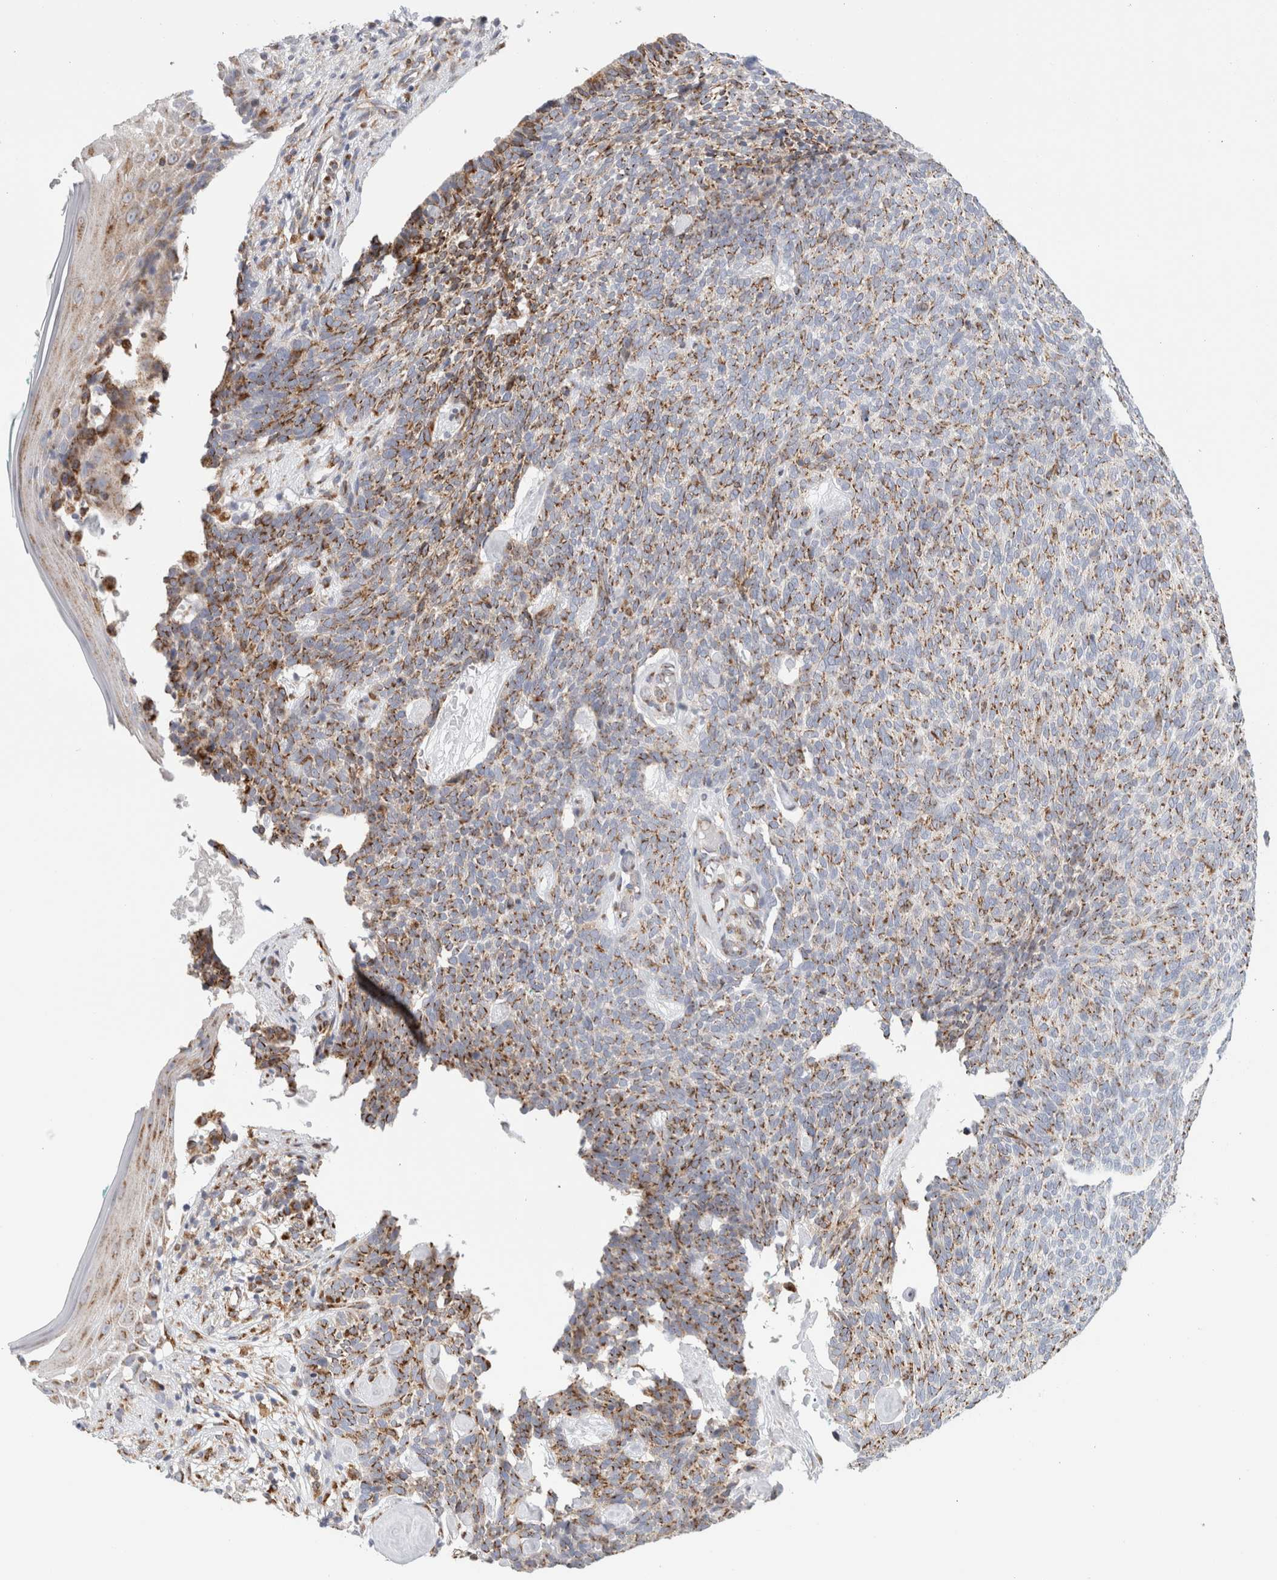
{"staining": {"intensity": "moderate", "quantity": ">75%", "location": "cytoplasmic/membranous"}, "tissue": "skin cancer", "cell_type": "Tumor cells", "image_type": "cancer", "snomed": [{"axis": "morphology", "description": "Basal cell carcinoma"}, {"axis": "topography", "description": "Skin"}], "caption": "Human skin cancer stained with a brown dye reveals moderate cytoplasmic/membranous positive staining in approximately >75% of tumor cells.", "gene": "MCFD2", "patient": {"sex": "female", "age": 84}}